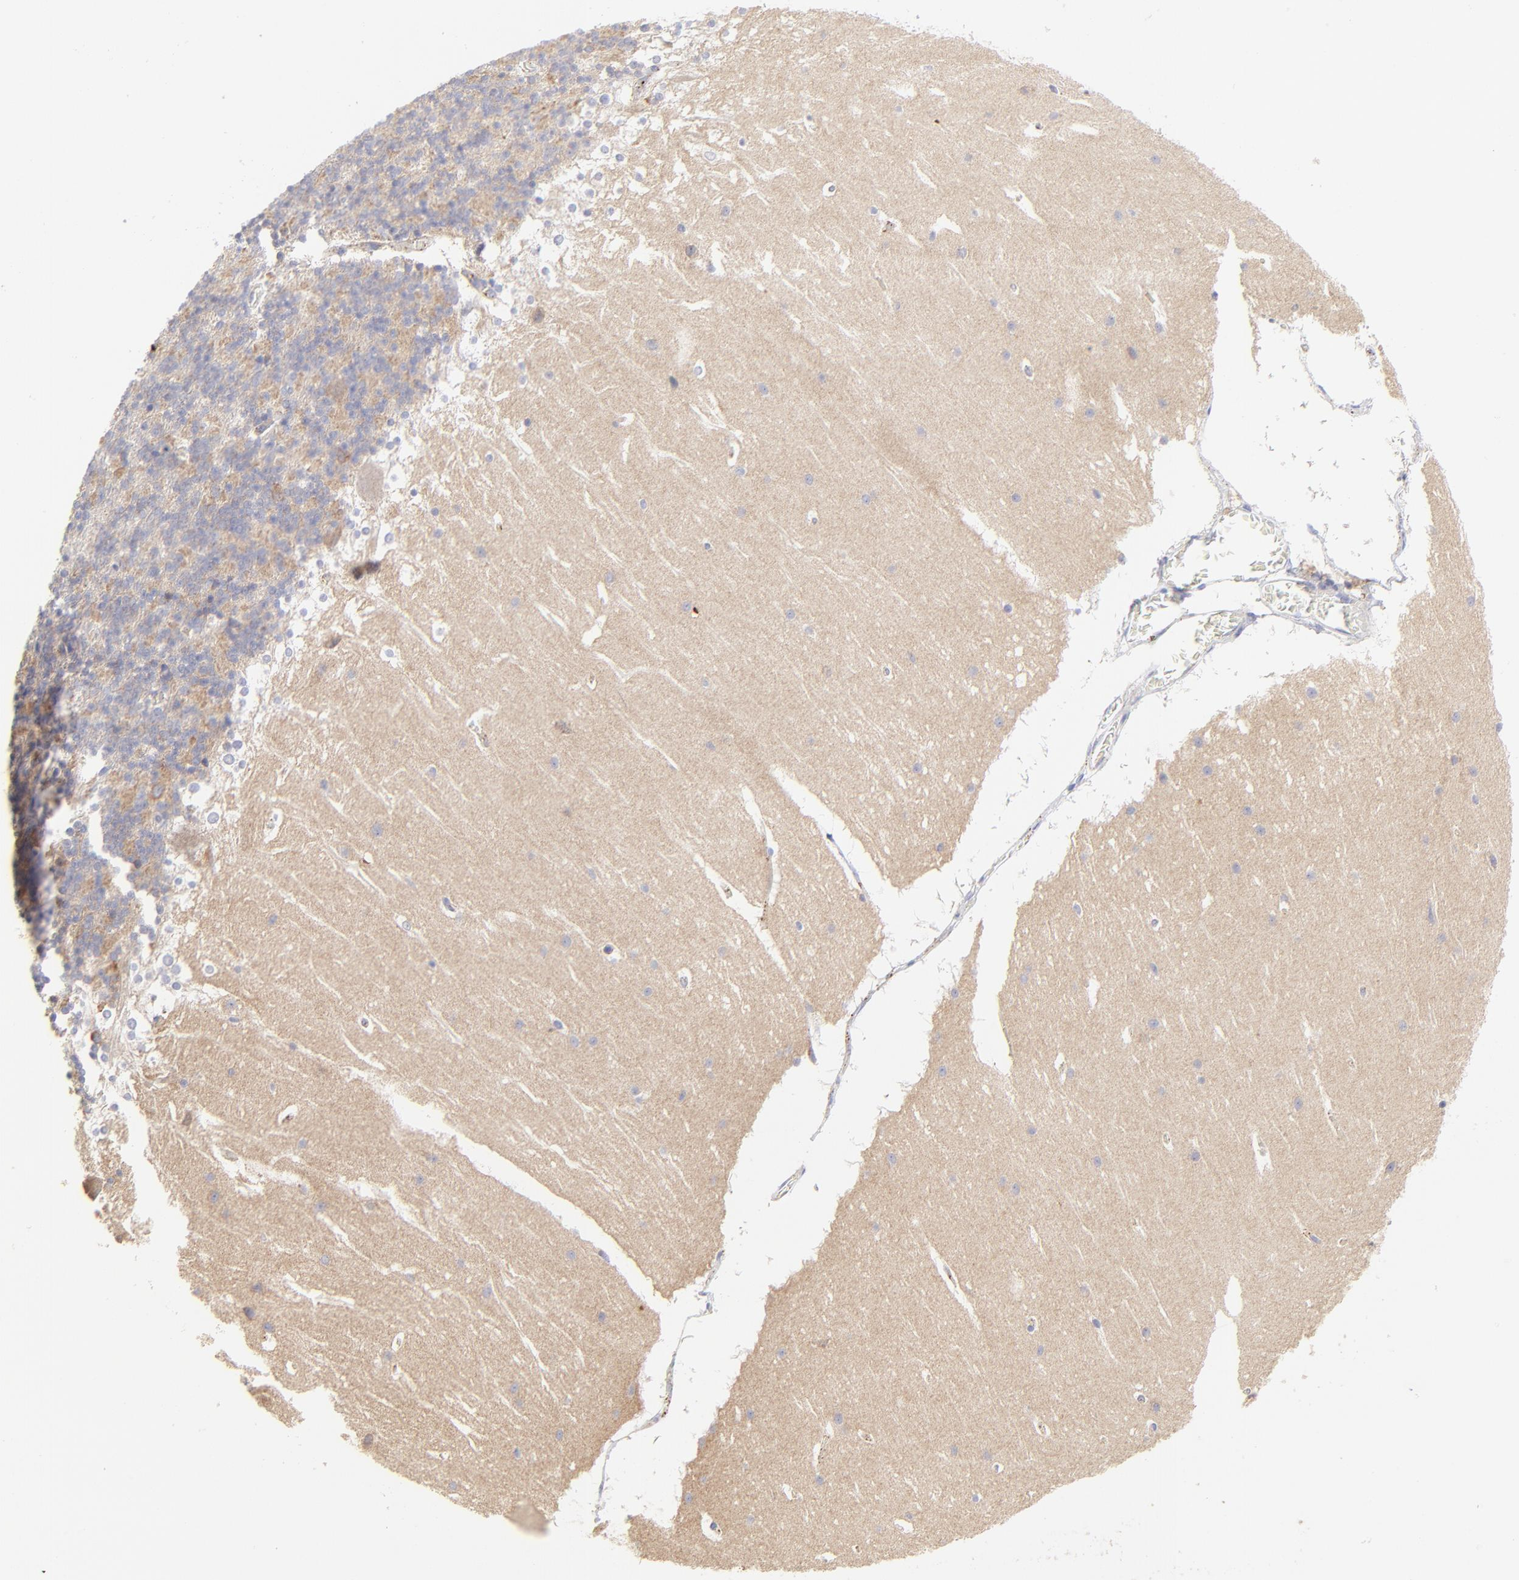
{"staining": {"intensity": "moderate", "quantity": "25%-75%", "location": "cytoplasmic/membranous"}, "tissue": "cerebellum", "cell_type": "Cells in granular layer", "image_type": "normal", "snomed": [{"axis": "morphology", "description": "Normal tissue, NOS"}, {"axis": "topography", "description": "Cerebellum"}], "caption": "Benign cerebellum was stained to show a protein in brown. There is medium levels of moderate cytoplasmic/membranous expression in about 25%-75% of cells in granular layer.", "gene": "LHFPL1", "patient": {"sex": "female", "age": 19}}